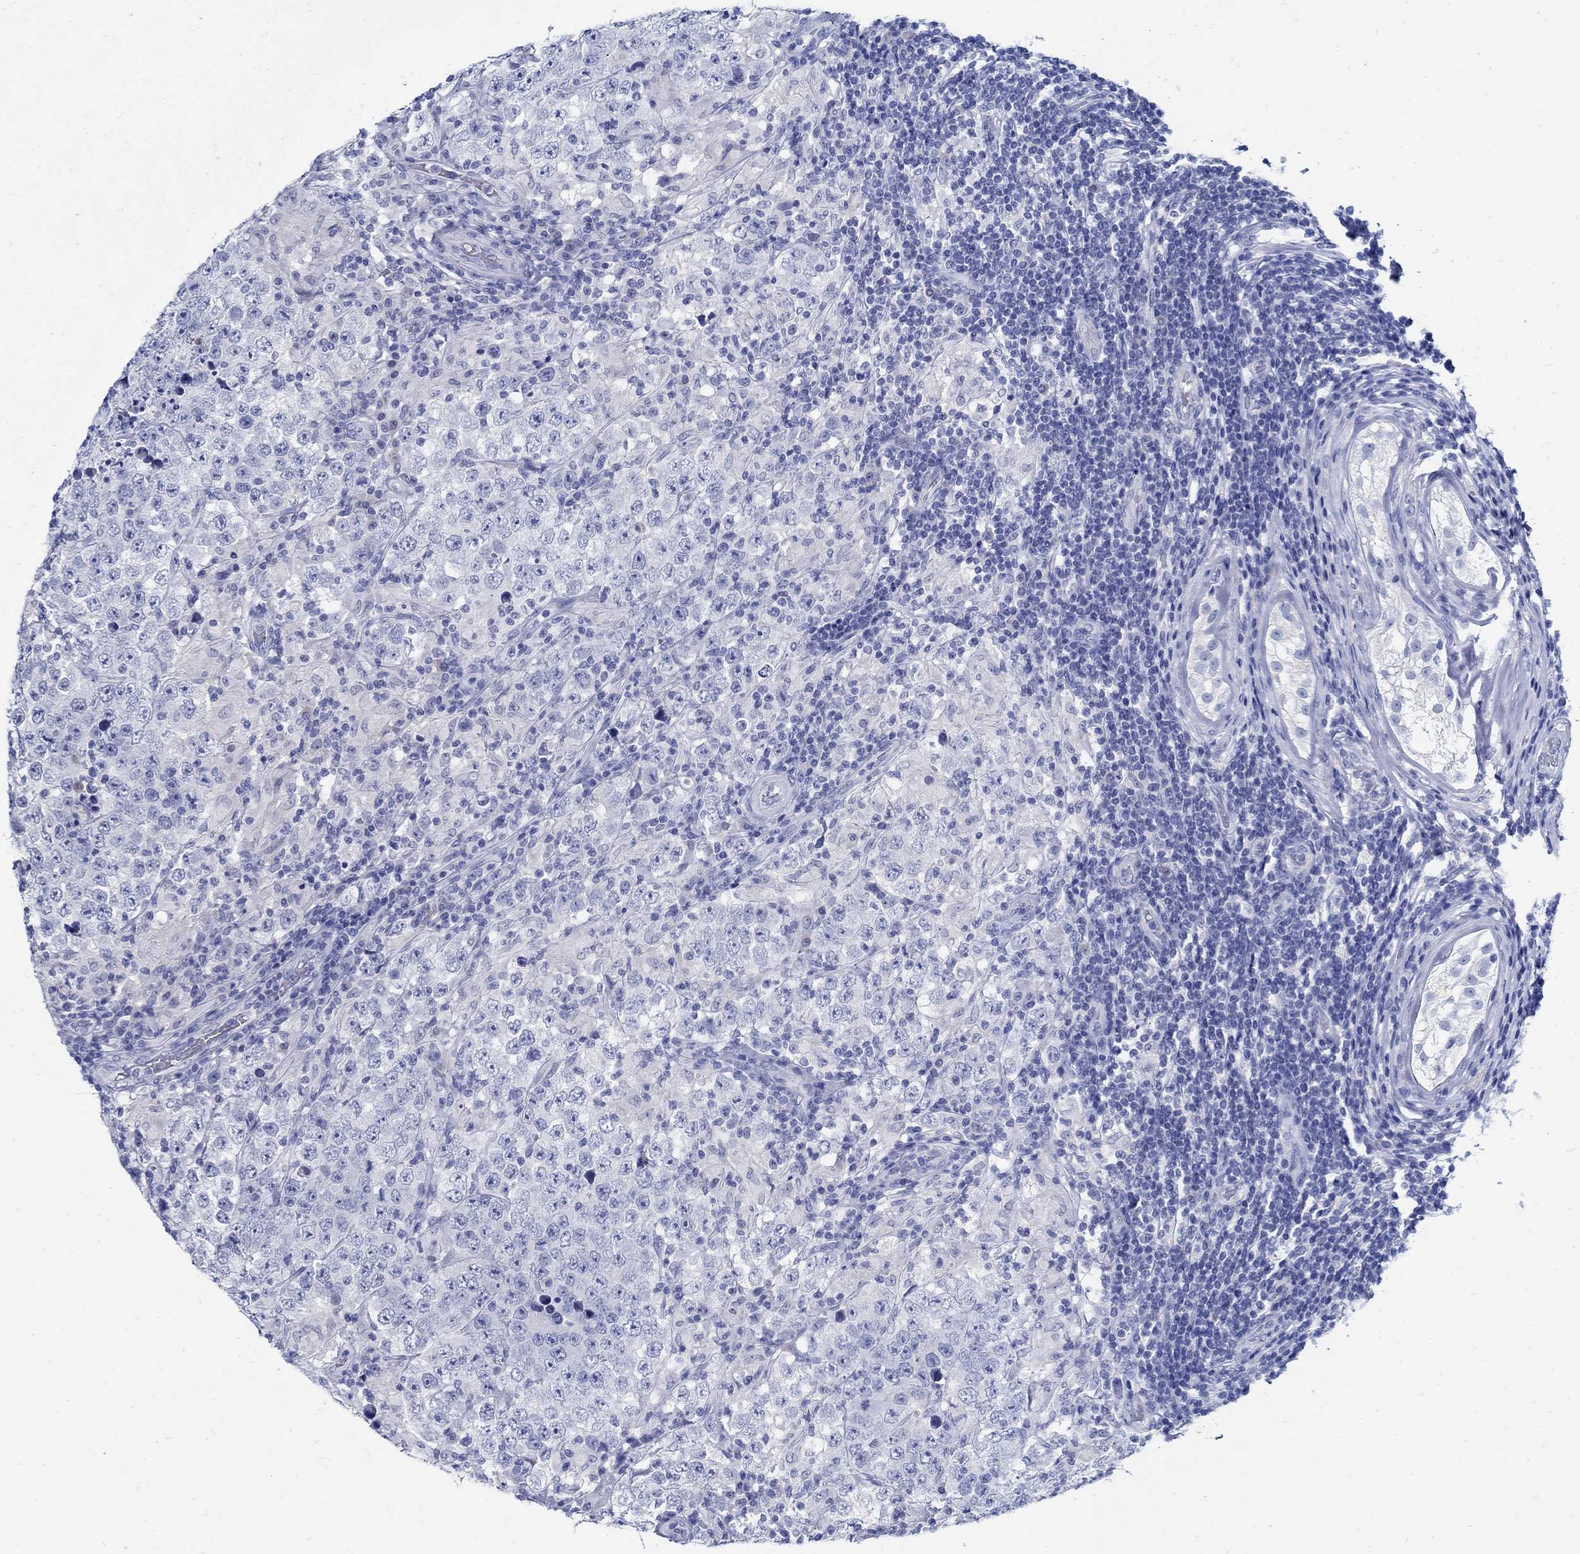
{"staining": {"intensity": "negative", "quantity": "none", "location": "none"}, "tissue": "testis cancer", "cell_type": "Tumor cells", "image_type": "cancer", "snomed": [{"axis": "morphology", "description": "Seminoma, NOS"}, {"axis": "morphology", "description": "Carcinoma, Embryonal, NOS"}, {"axis": "topography", "description": "Testis"}], "caption": "High power microscopy micrograph of an immunohistochemistry (IHC) photomicrograph of testis embryonal carcinoma, revealing no significant expression in tumor cells.", "gene": "PAX9", "patient": {"sex": "male", "age": 41}}